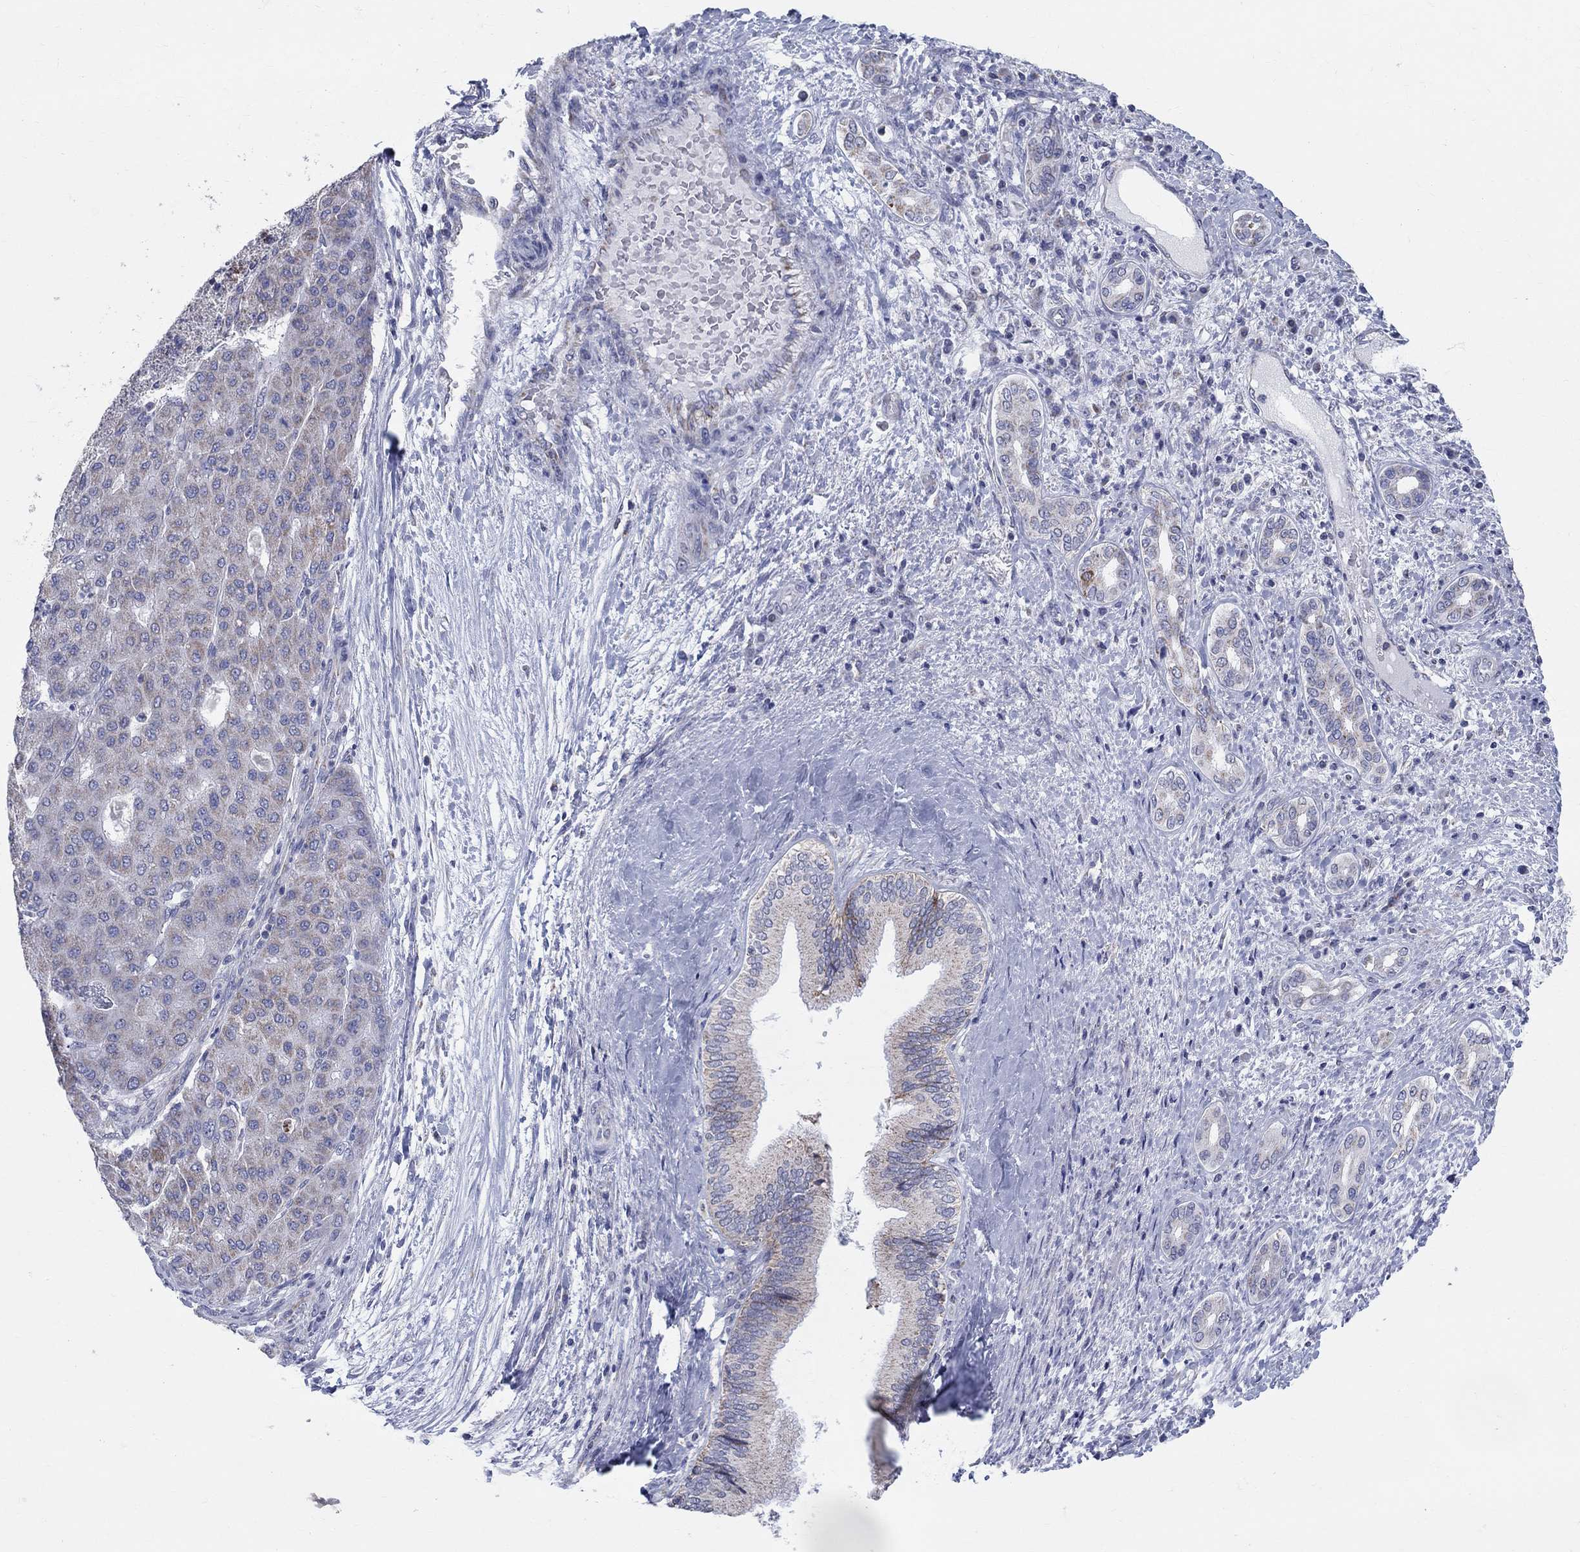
{"staining": {"intensity": "weak", "quantity": "<25%", "location": "cytoplasmic/membranous"}, "tissue": "liver cancer", "cell_type": "Tumor cells", "image_type": "cancer", "snomed": [{"axis": "morphology", "description": "Carcinoma, Hepatocellular, NOS"}, {"axis": "topography", "description": "Liver"}], "caption": "Protein analysis of hepatocellular carcinoma (liver) reveals no significant expression in tumor cells.", "gene": "KISS1R", "patient": {"sex": "male", "age": 65}}